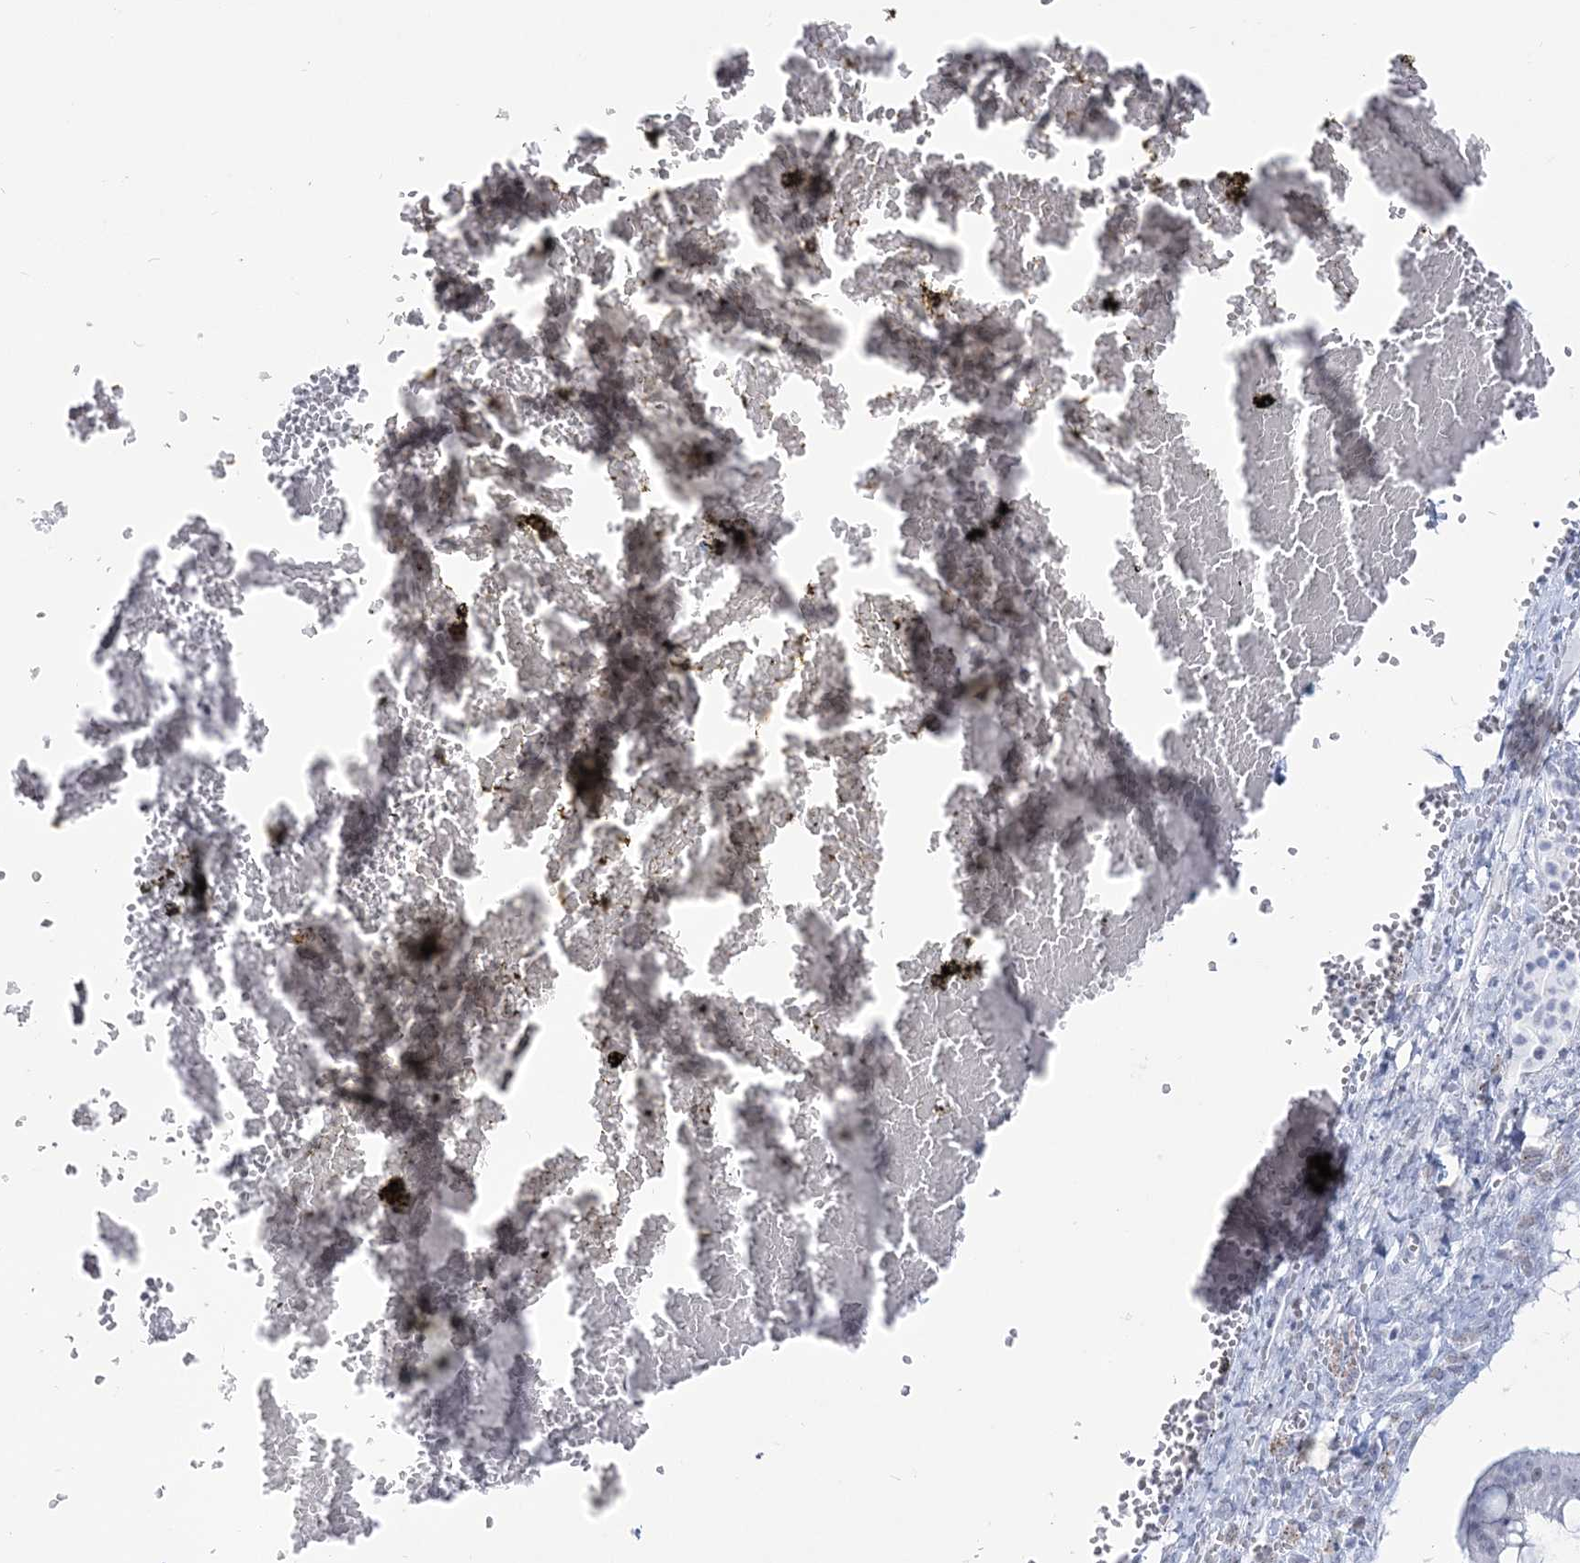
{"staining": {"intensity": "negative", "quantity": "none", "location": "none"}, "tissue": "ovarian cancer", "cell_type": "Tumor cells", "image_type": "cancer", "snomed": [{"axis": "morphology", "description": "Cystadenocarcinoma, mucinous, NOS"}, {"axis": "topography", "description": "Ovary"}], "caption": "Mucinous cystadenocarcinoma (ovarian) stained for a protein using IHC exhibits no positivity tumor cells.", "gene": "ZNF843", "patient": {"sex": "female", "age": 73}}